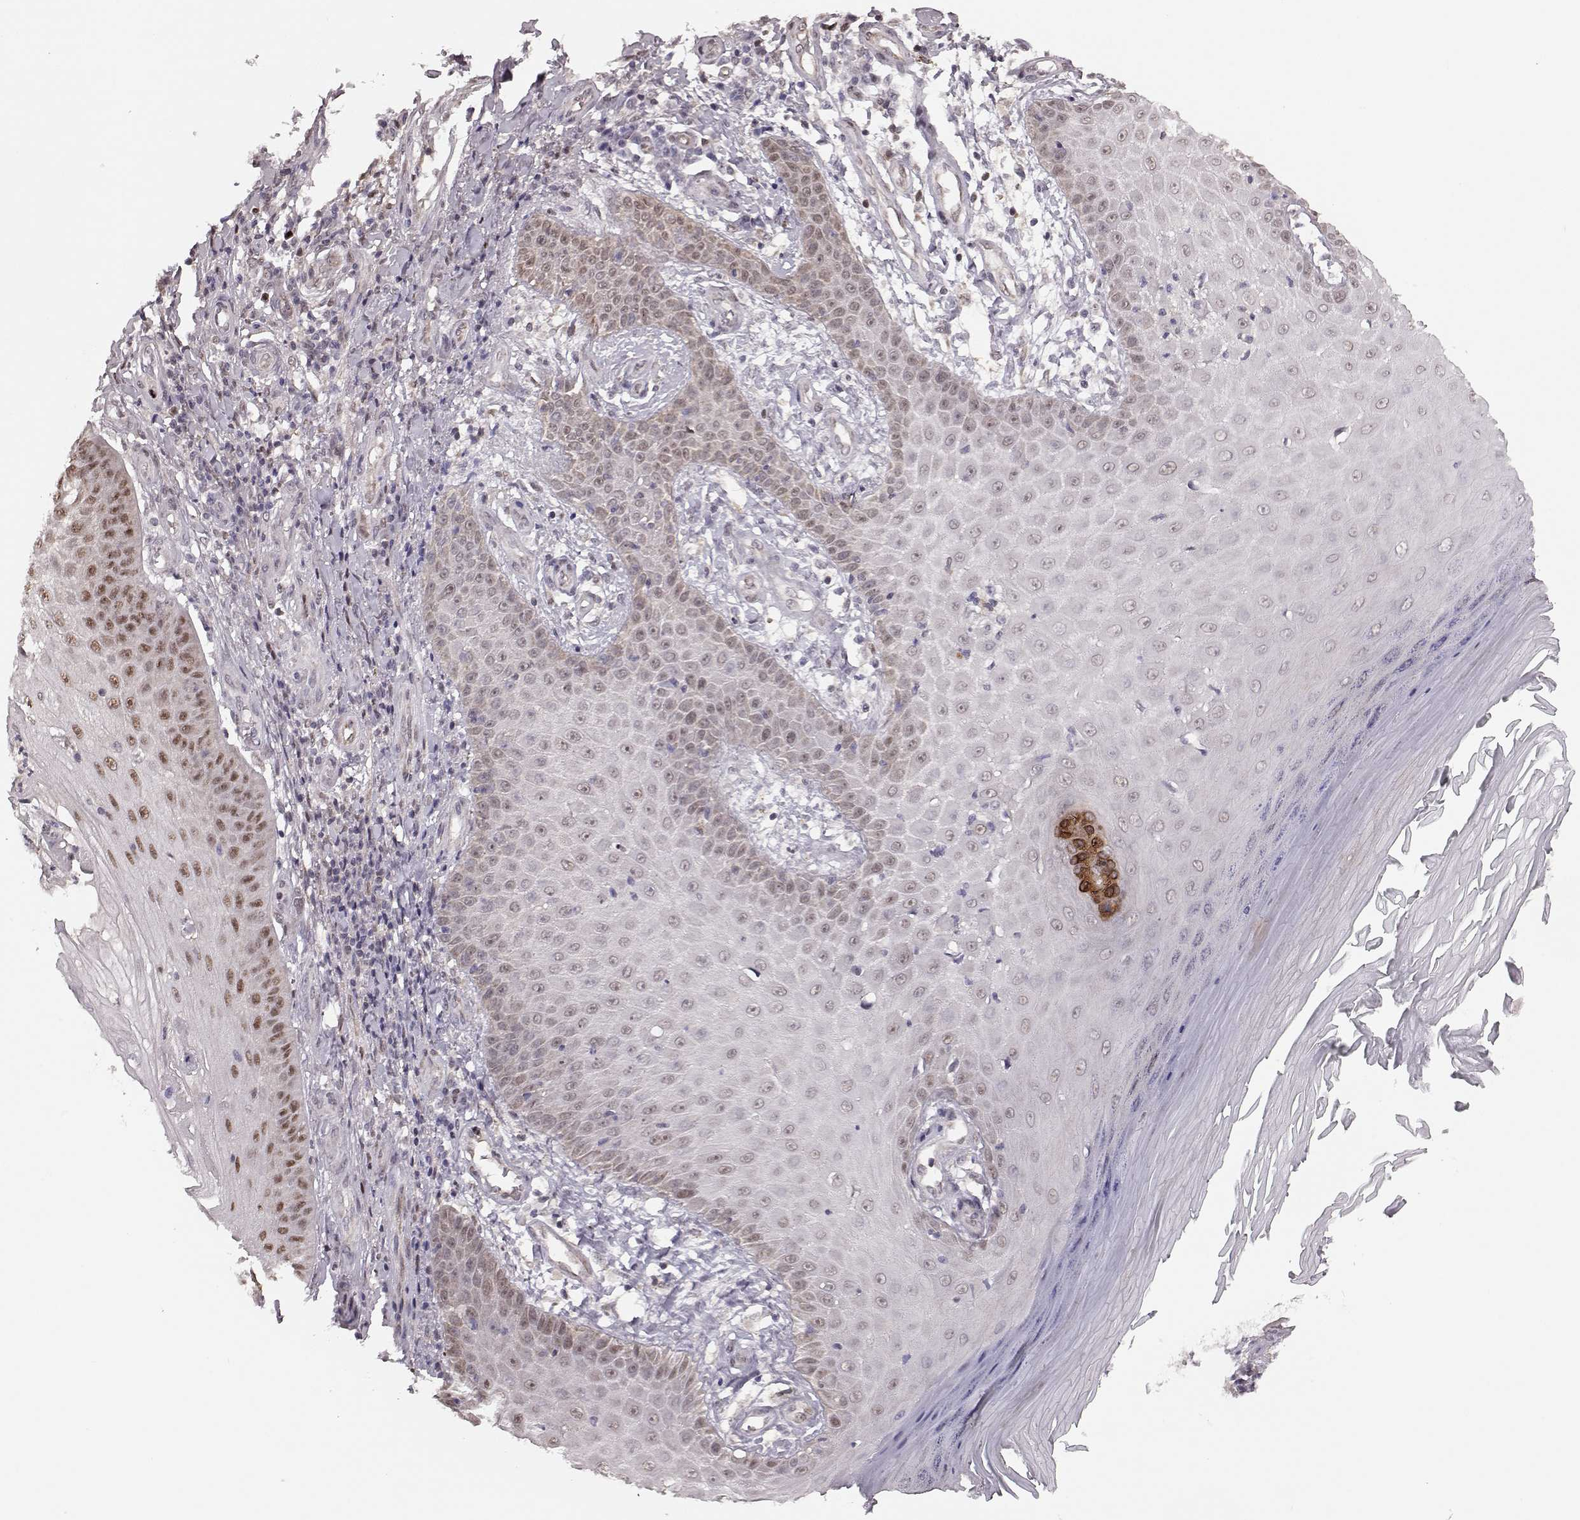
{"staining": {"intensity": "moderate", "quantity": "25%-75%", "location": "nuclear"}, "tissue": "skin cancer", "cell_type": "Tumor cells", "image_type": "cancer", "snomed": [{"axis": "morphology", "description": "Squamous cell carcinoma, NOS"}, {"axis": "topography", "description": "Skin"}], "caption": "High-magnification brightfield microscopy of skin cancer (squamous cell carcinoma) stained with DAB (brown) and counterstained with hematoxylin (blue). tumor cells exhibit moderate nuclear staining is present in about25%-75% of cells.", "gene": "KLF6", "patient": {"sex": "male", "age": 70}}